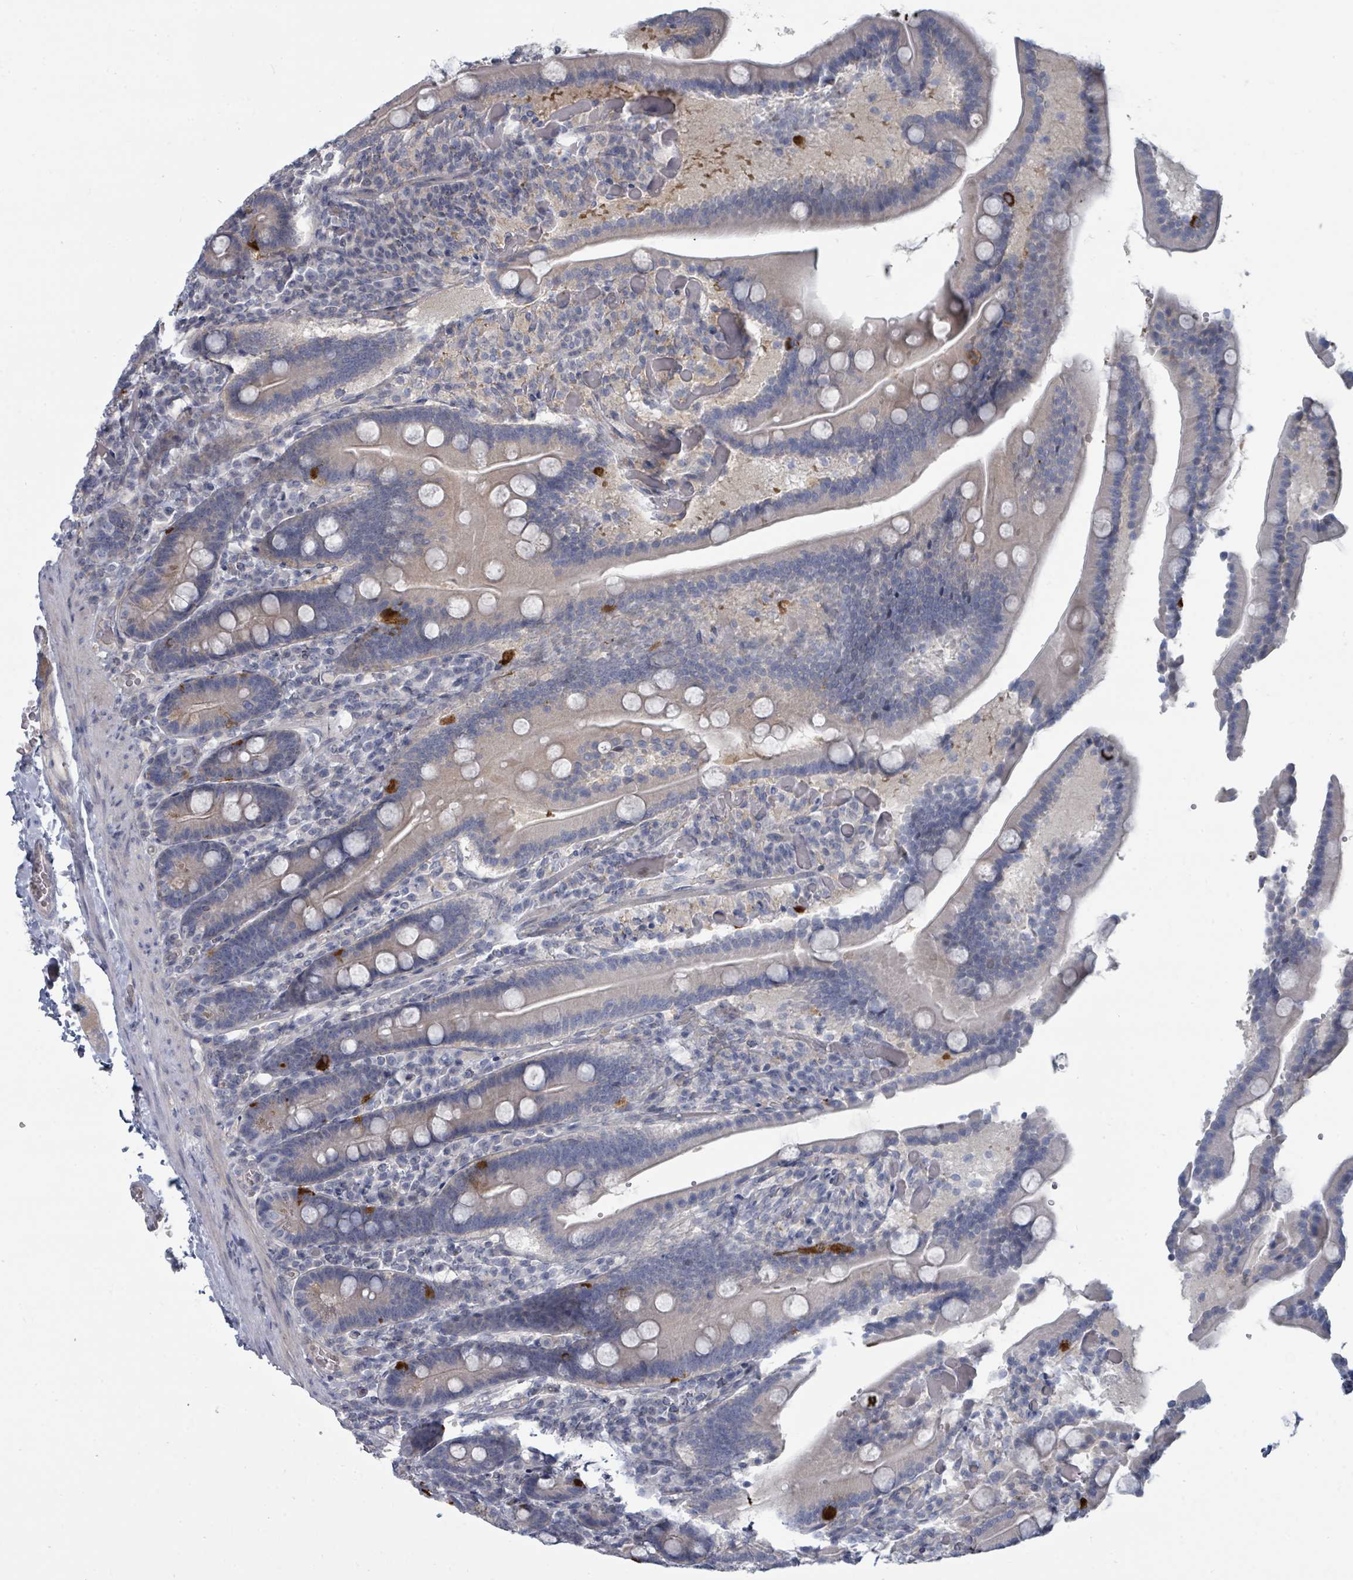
{"staining": {"intensity": "negative", "quantity": "none", "location": "none"}, "tissue": "duodenum", "cell_type": "Glandular cells", "image_type": "normal", "snomed": [{"axis": "morphology", "description": "Normal tissue, NOS"}, {"axis": "topography", "description": "Duodenum"}], "caption": "A histopathology image of duodenum stained for a protein shows no brown staining in glandular cells.", "gene": "SLC25A45", "patient": {"sex": "female", "age": 62}}